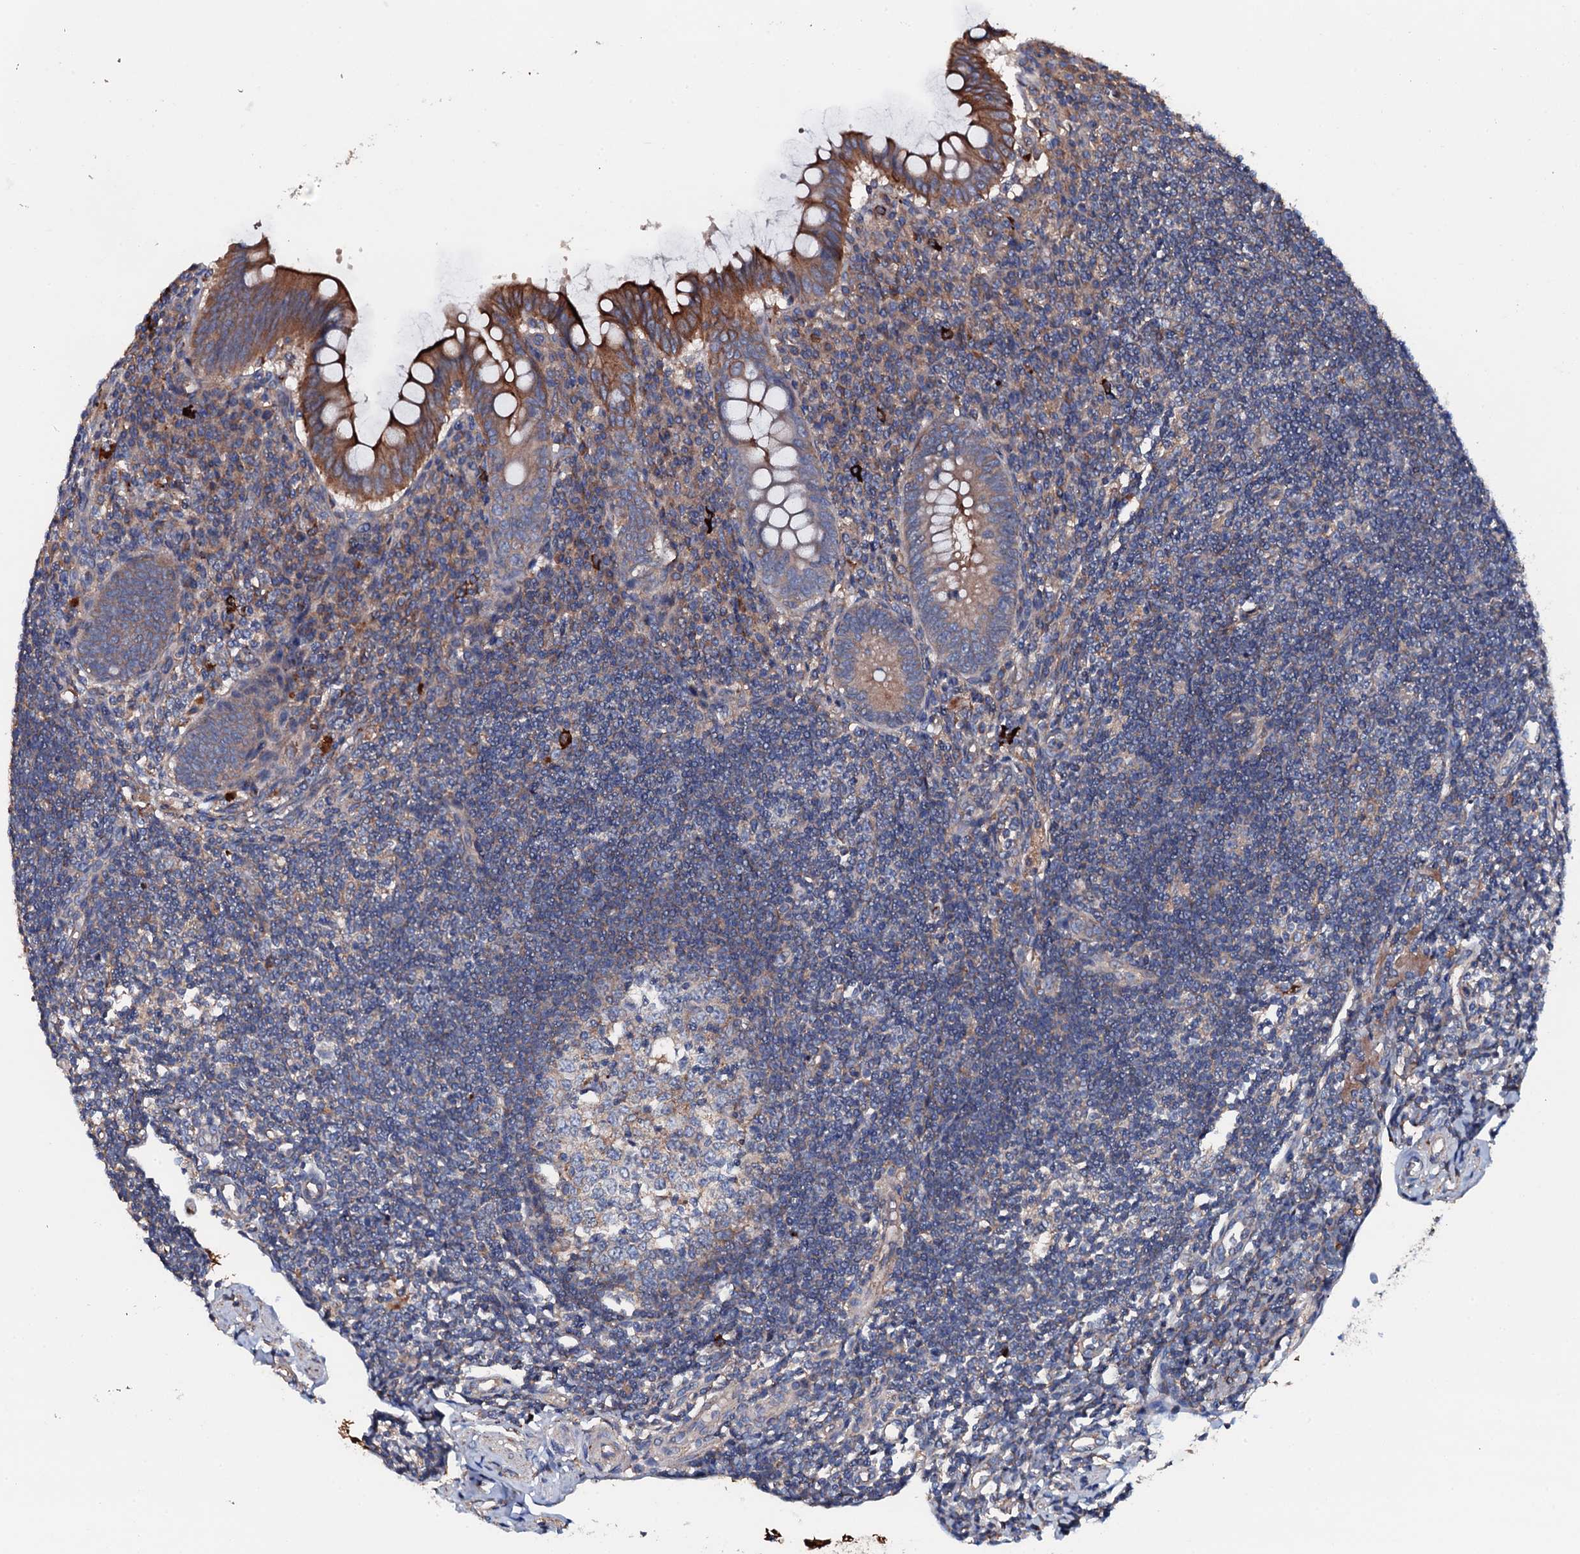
{"staining": {"intensity": "strong", "quantity": ">75%", "location": "cytoplasmic/membranous"}, "tissue": "appendix", "cell_type": "Glandular cells", "image_type": "normal", "snomed": [{"axis": "morphology", "description": "Normal tissue, NOS"}, {"axis": "topography", "description": "Appendix"}], "caption": "Protein staining shows strong cytoplasmic/membranous positivity in about >75% of glandular cells in unremarkable appendix.", "gene": "NEK1", "patient": {"sex": "female", "age": 33}}